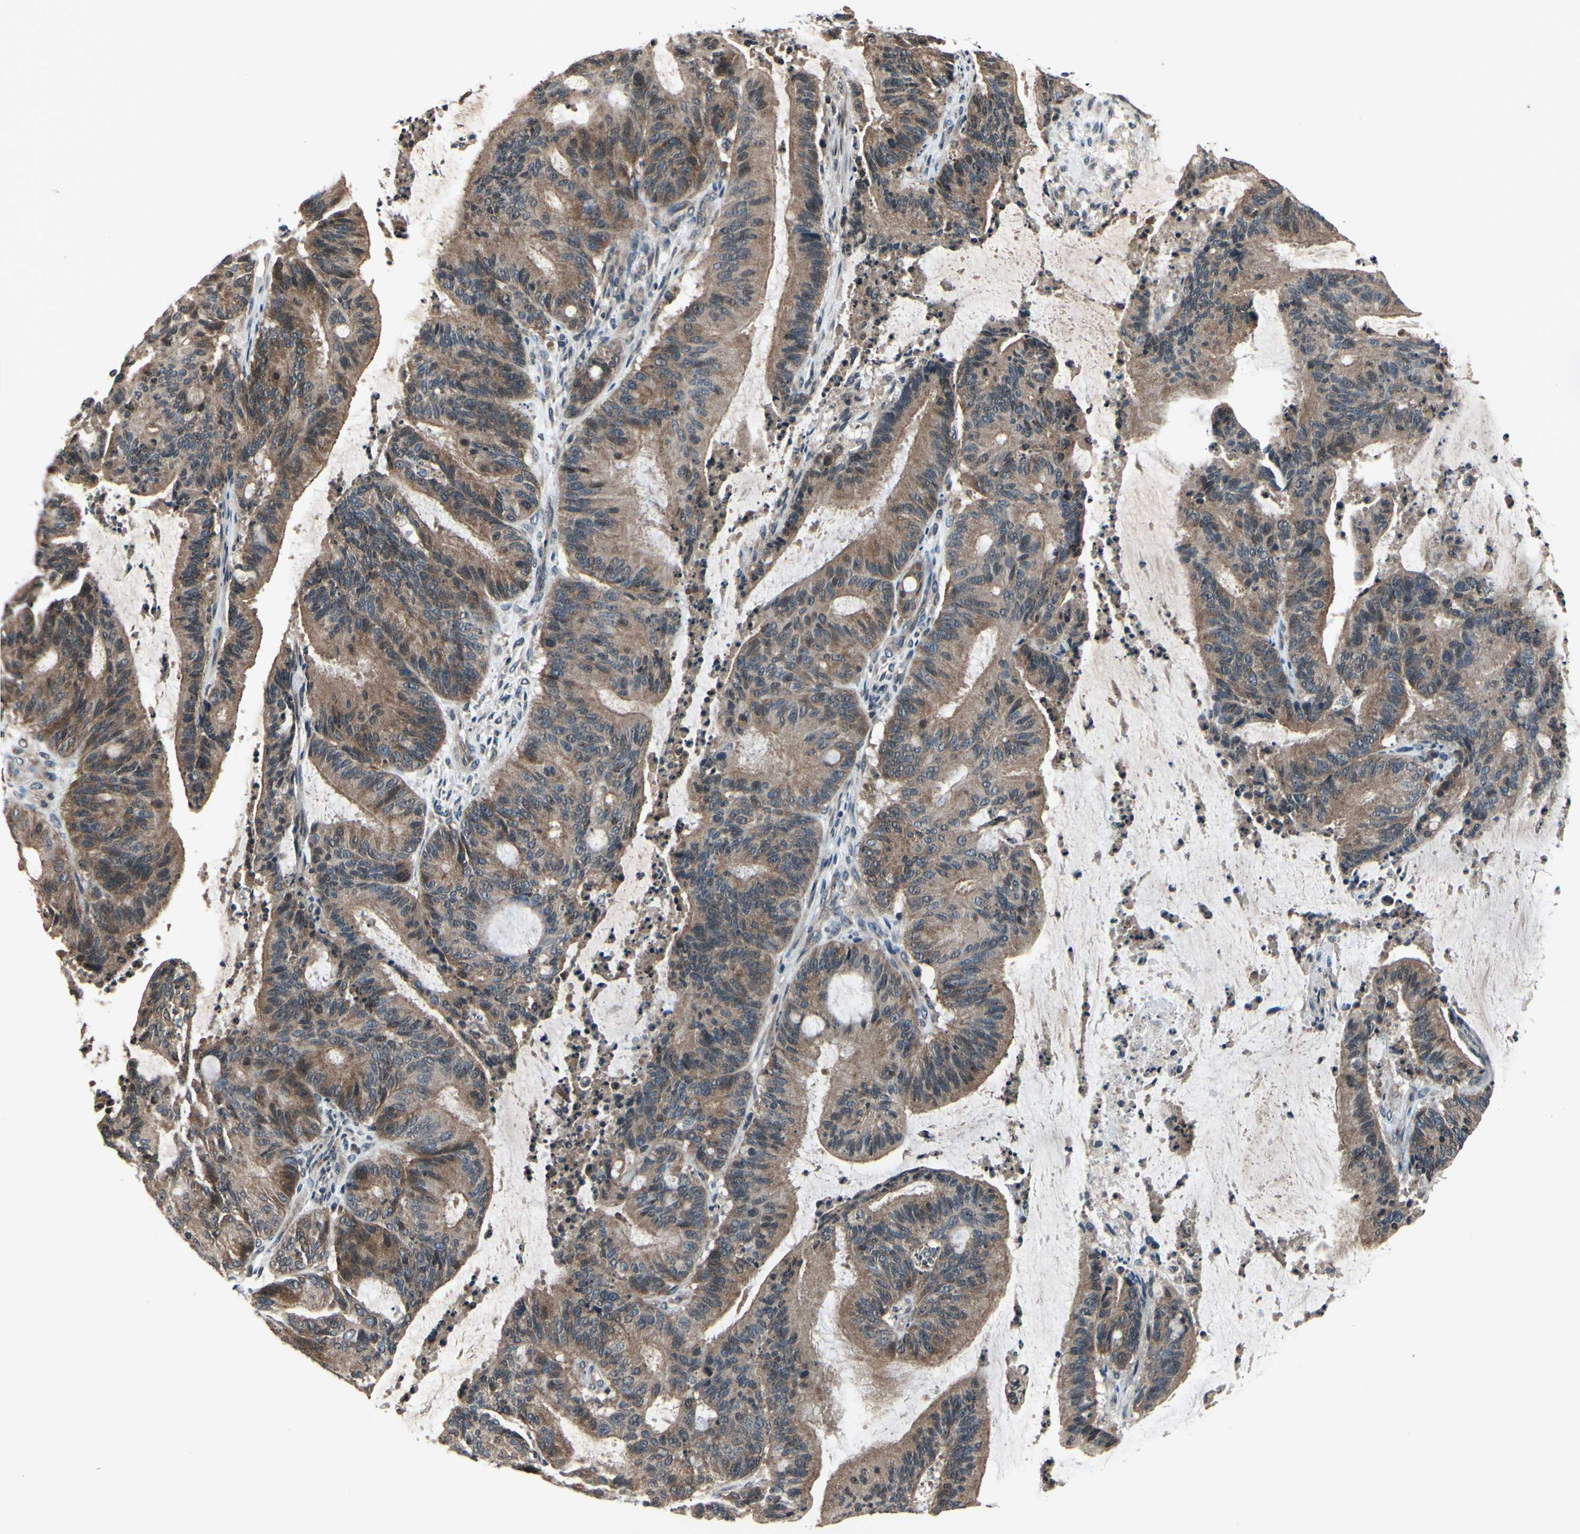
{"staining": {"intensity": "moderate", "quantity": ">75%", "location": "cytoplasmic/membranous"}, "tissue": "liver cancer", "cell_type": "Tumor cells", "image_type": "cancer", "snomed": [{"axis": "morphology", "description": "Cholangiocarcinoma"}, {"axis": "topography", "description": "Liver"}], "caption": "Liver cholangiocarcinoma tissue shows moderate cytoplasmic/membranous staining in about >75% of tumor cells", "gene": "MBTPS2", "patient": {"sex": "female", "age": 73}}